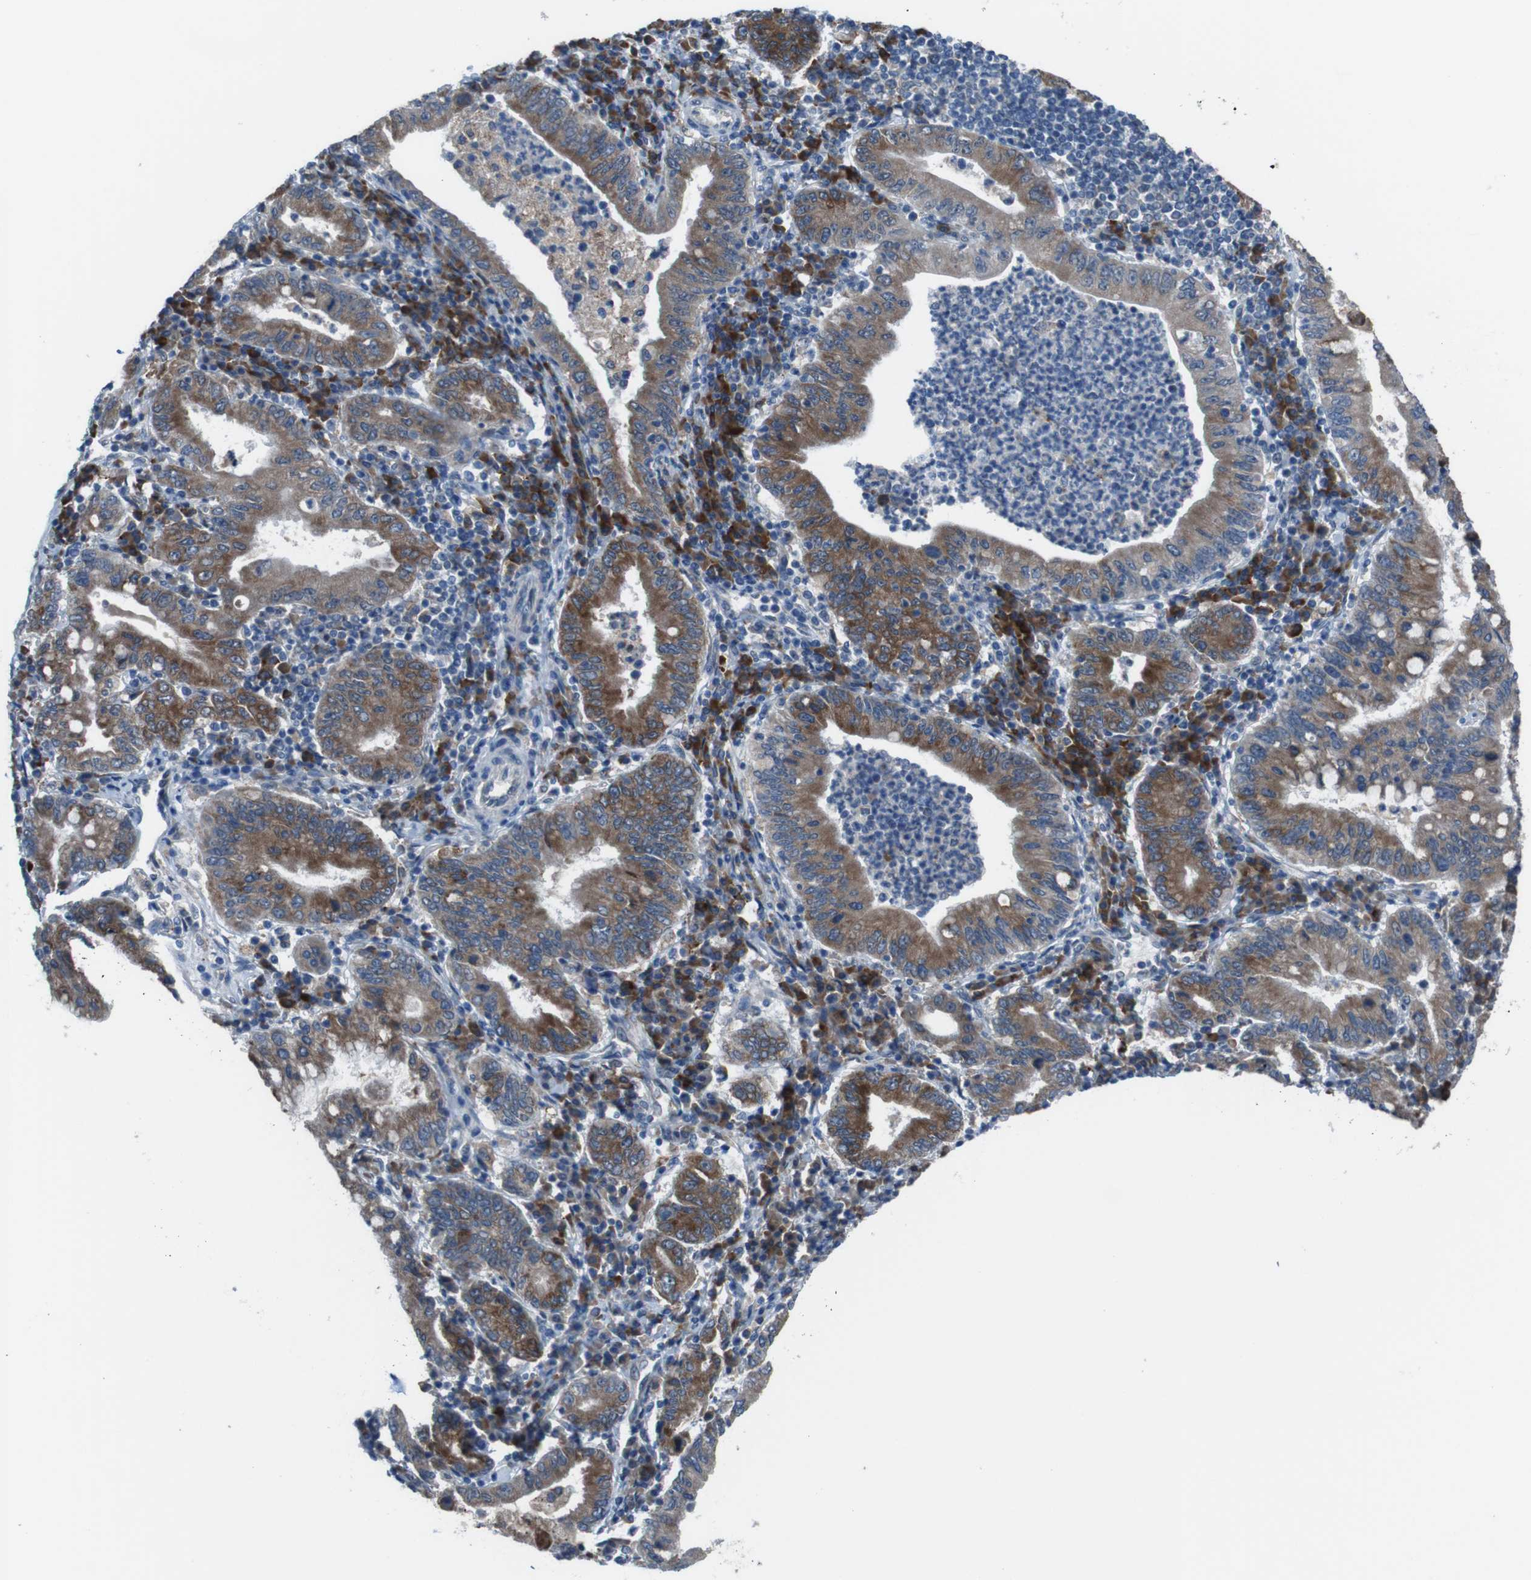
{"staining": {"intensity": "moderate", "quantity": ">75%", "location": "cytoplasmic/membranous"}, "tissue": "stomach cancer", "cell_type": "Tumor cells", "image_type": "cancer", "snomed": [{"axis": "morphology", "description": "Normal tissue, NOS"}, {"axis": "morphology", "description": "Adenocarcinoma, NOS"}, {"axis": "topography", "description": "Esophagus"}, {"axis": "topography", "description": "Stomach, upper"}, {"axis": "topography", "description": "Peripheral nerve tissue"}], "caption": "Stomach cancer (adenocarcinoma) was stained to show a protein in brown. There is medium levels of moderate cytoplasmic/membranous staining in about >75% of tumor cells. (Stains: DAB in brown, nuclei in blue, Microscopy: brightfield microscopy at high magnification).", "gene": "CDH22", "patient": {"sex": "male", "age": 62}}